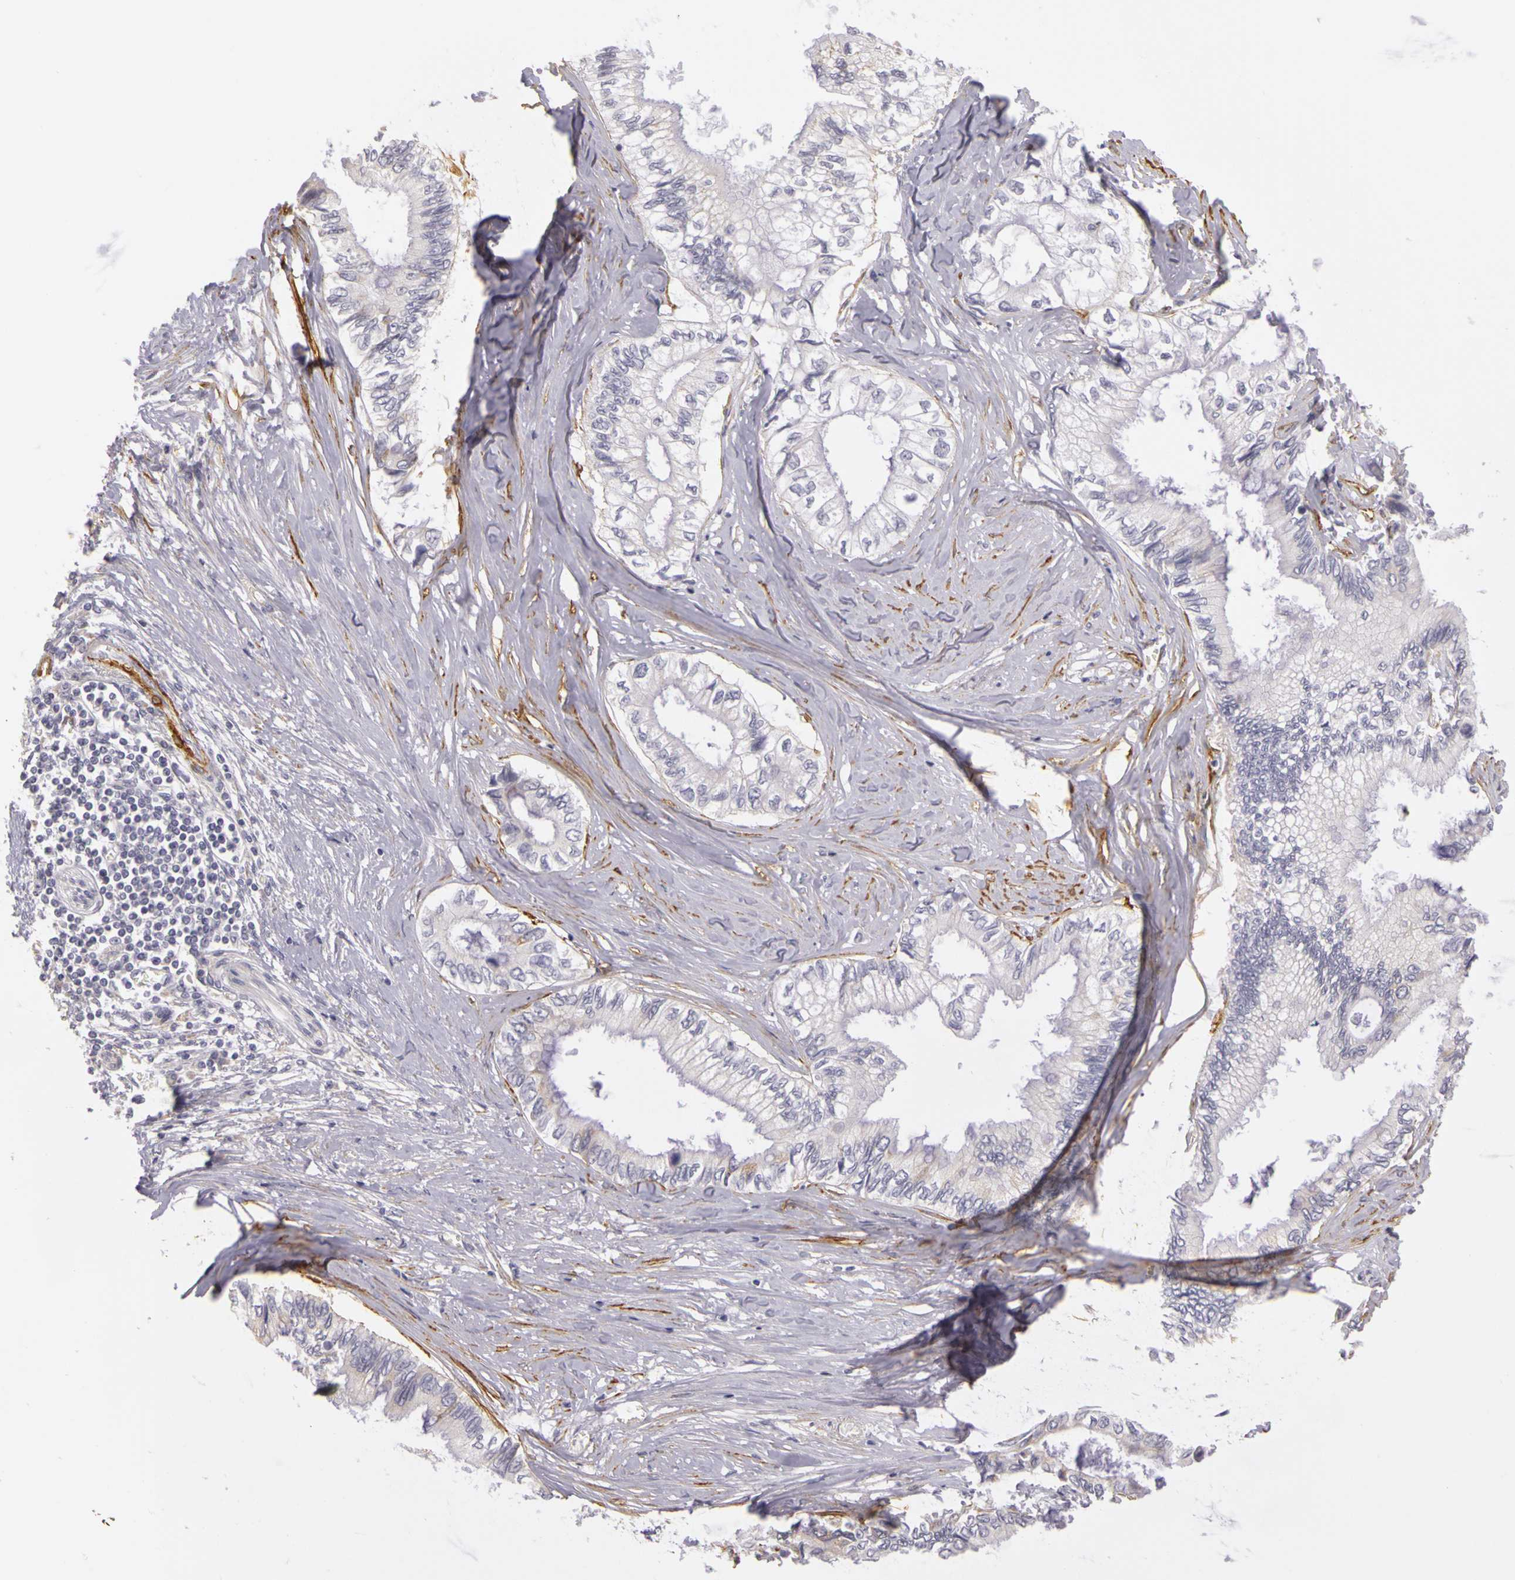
{"staining": {"intensity": "negative", "quantity": "none", "location": "none"}, "tissue": "pancreatic cancer", "cell_type": "Tumor cells", "image_type": "cancer", "snomed": [{"axis": "morphology", "description": "Adenocarcinoma, NOS"}, {"axis": "topography", "description": "Pancreas"}], "caption": "Pancreatic cancer was stained to show a protein in brown. There is no significant staining in tumor cells.", "gene": "CNTN2", "patient": {"sex": "female", "age": 66}}